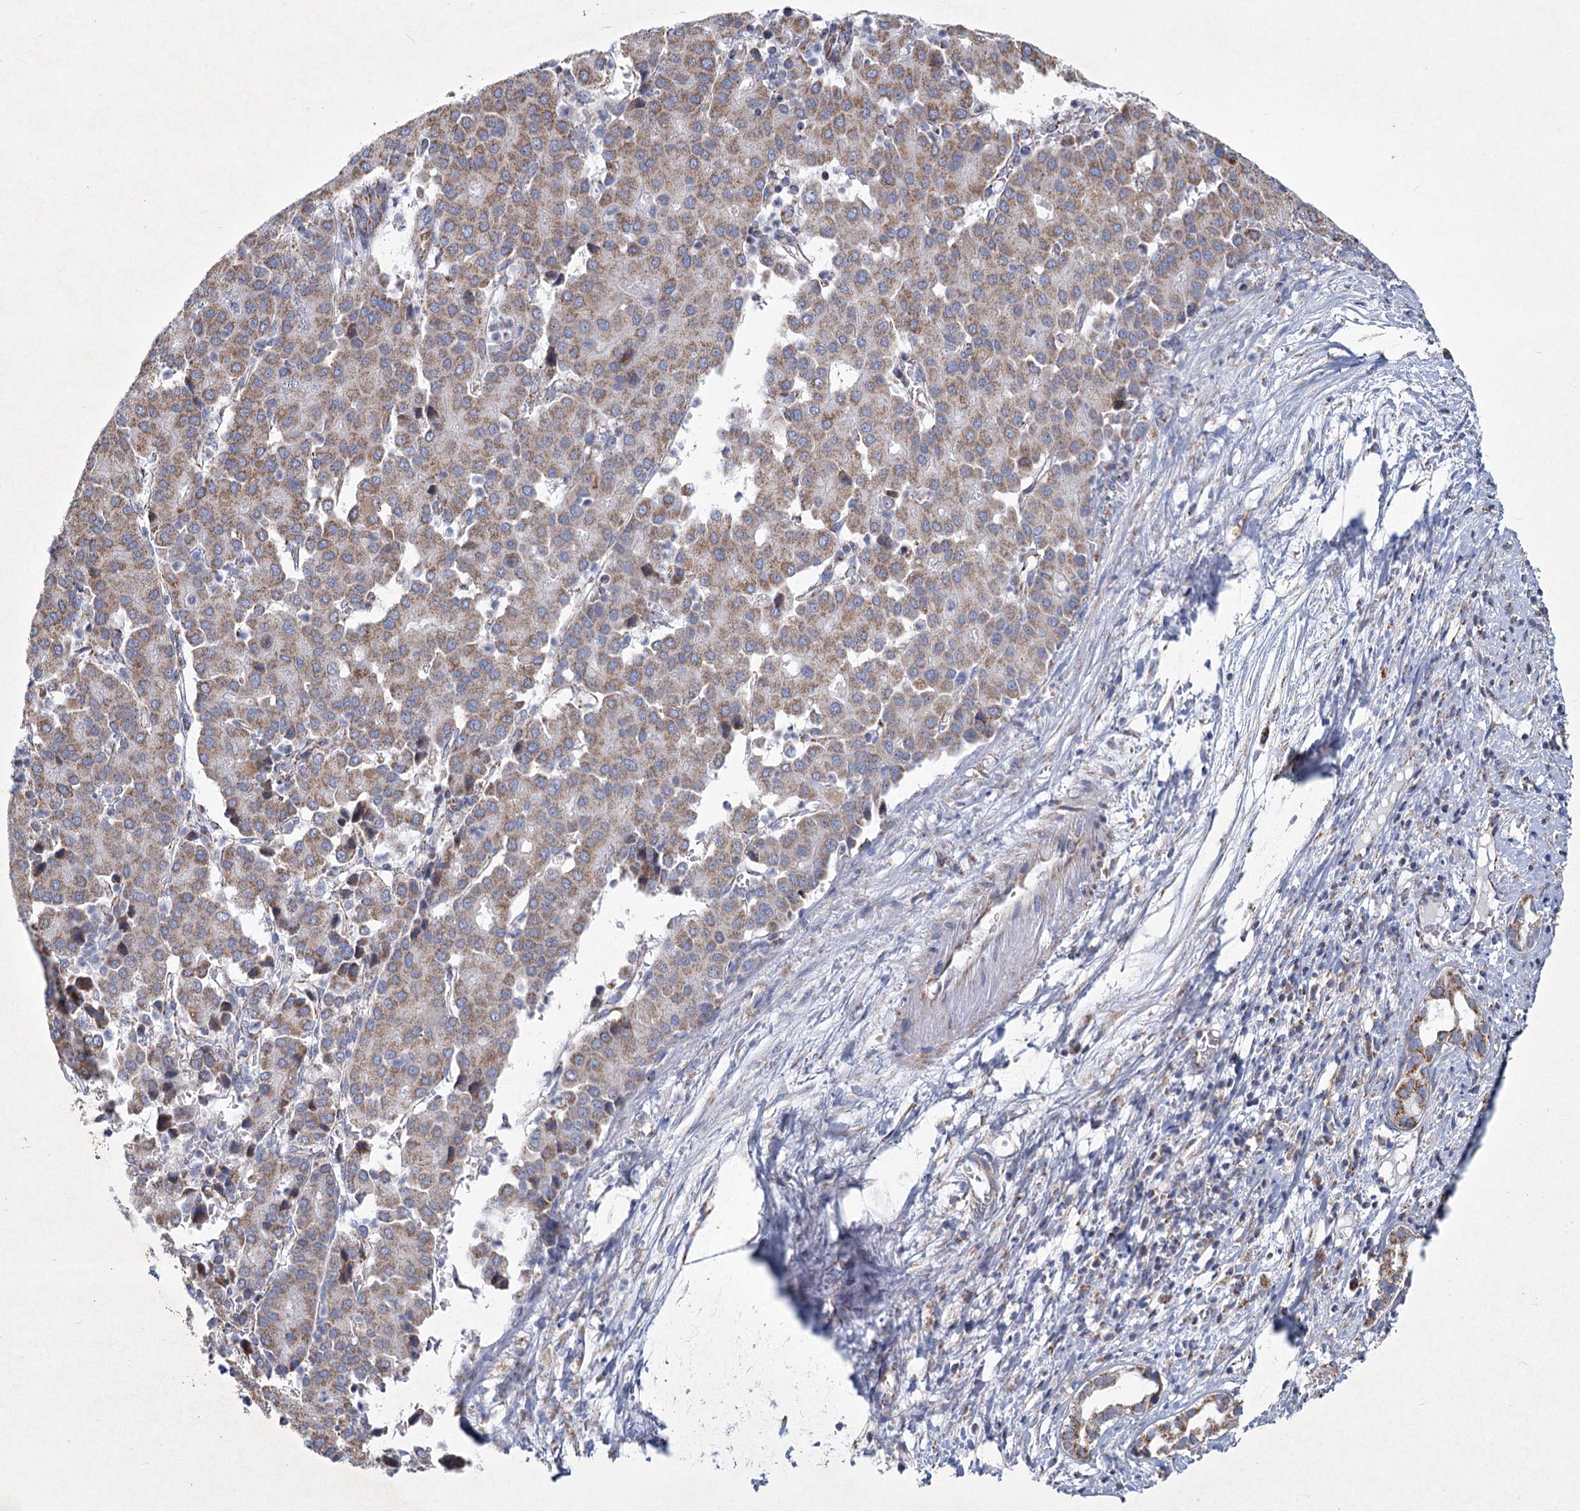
{"staining": {"intensity": "moderate", "quantity": ">75%", "location": "cytoplasmic/membranous"}, "tissue": "liver cancer", "cell_type": "Tumor cells", "image_type": "cancer", "snomed": [{"axis": "morphology", "description": "Carcinoma, Hepatocellular, NOS"}, {"axis": "topography", "description": "Liver"}], "caption": "Brown immunohistochemical staining in hepatocellular carcinoma (liver) exhibits moderate cytoplasmic/membranous positivity in about >75% of tumor cells. (brown staining indicates protein expression, while blue staining denotes nuclei).", "gene": "NDUFC2", "patient": {"sex": "male", "age": 65}}